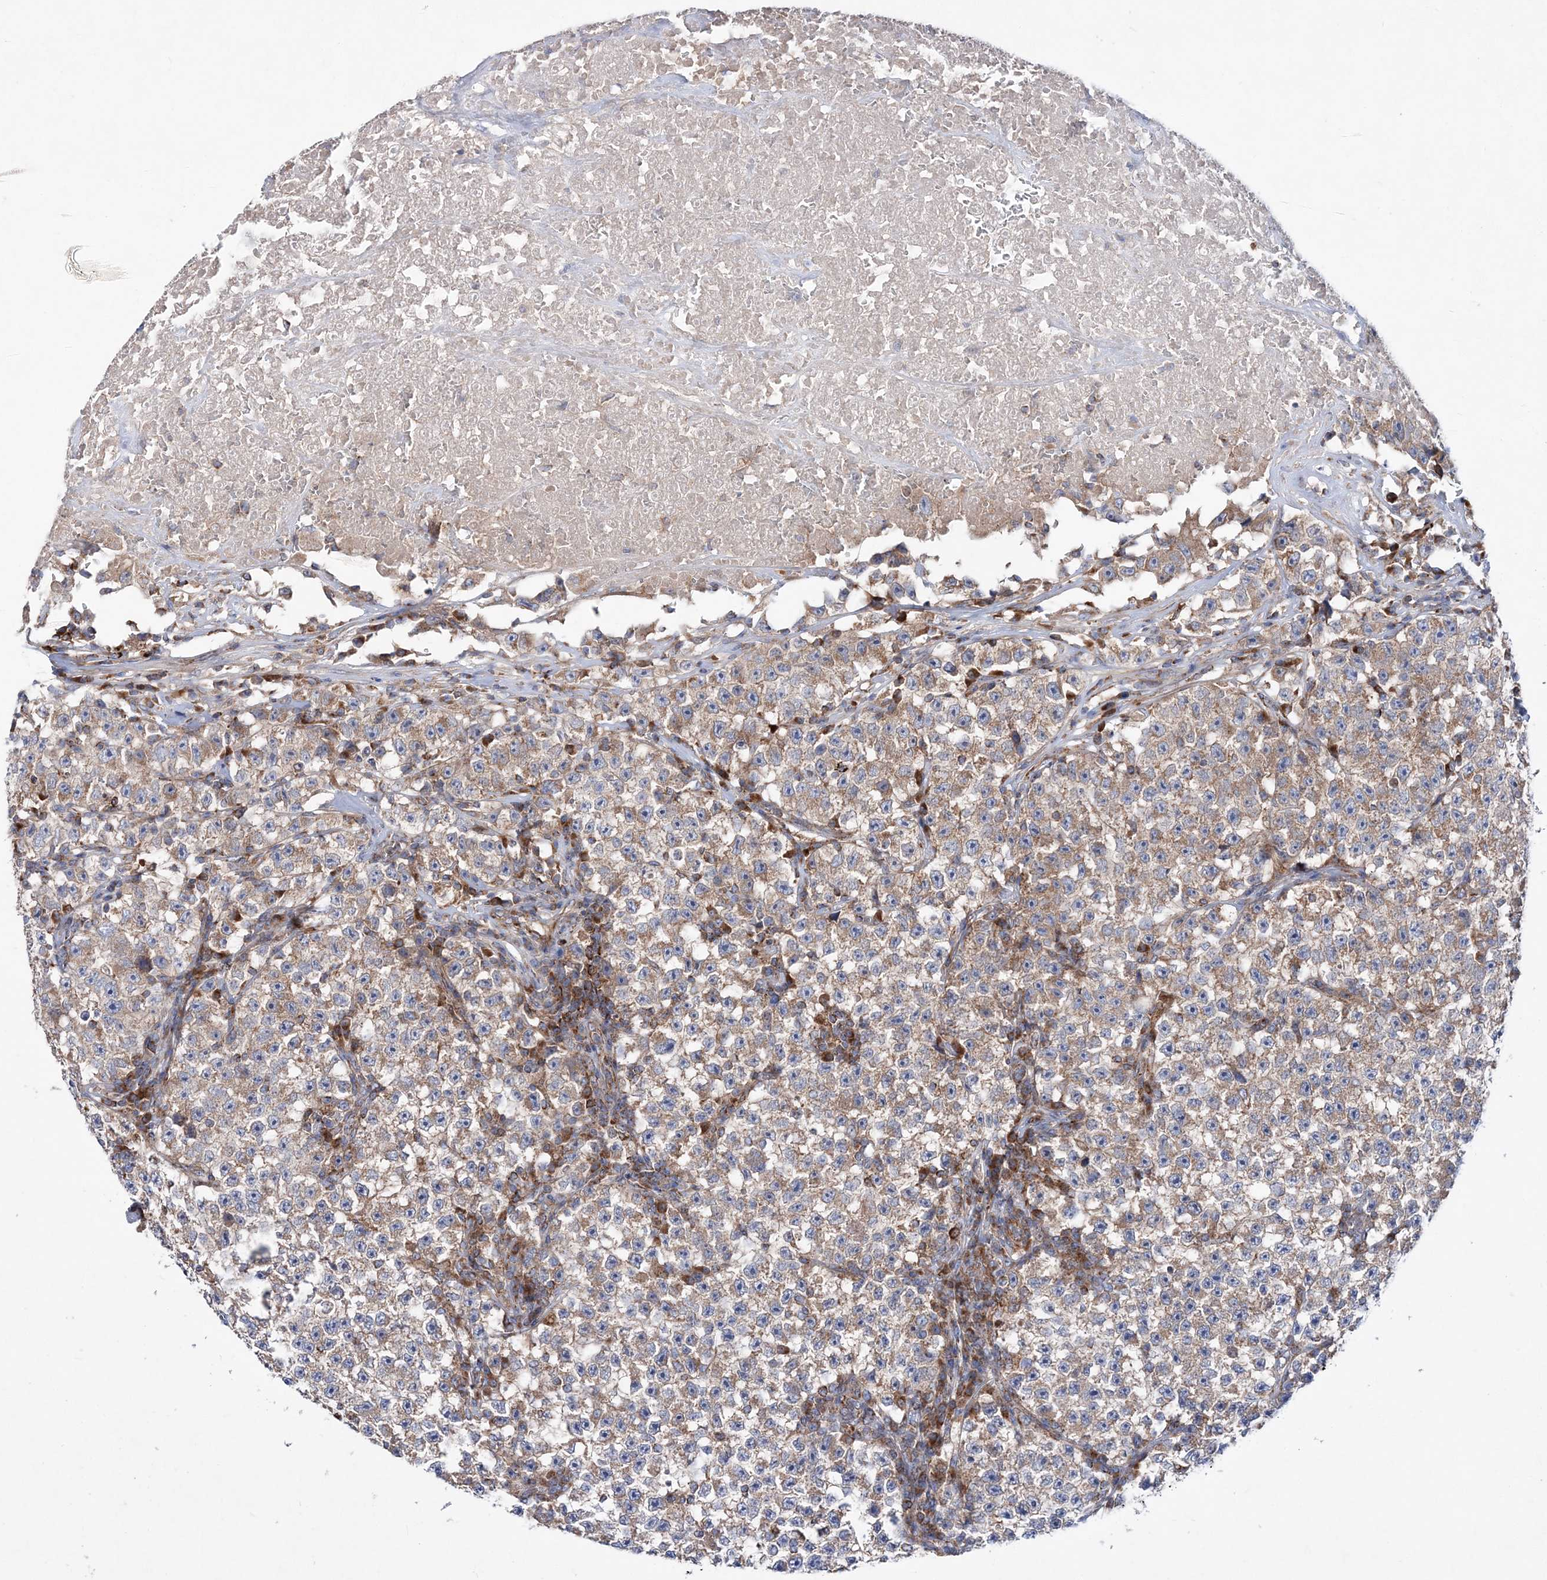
{"staining": {"intensity": "weak", "quantity": ">75%", "location": "cytoplasmic/membranous"}, "tissue": "testis cancer", "cell_type": "Tumor cells", "image_type": "cancer", "snomed": [{"axis": "morphology", "description": "Seminoma, NOS"}, {"axis": "topography", "description": "Testis"}], "caption": "A brown stain labels weak cytoplasmic/membranous staining of a protein in testis cancer tumor cells.", "gene": "NGLY1", "patient": {"sex": "male", "age": 22}}